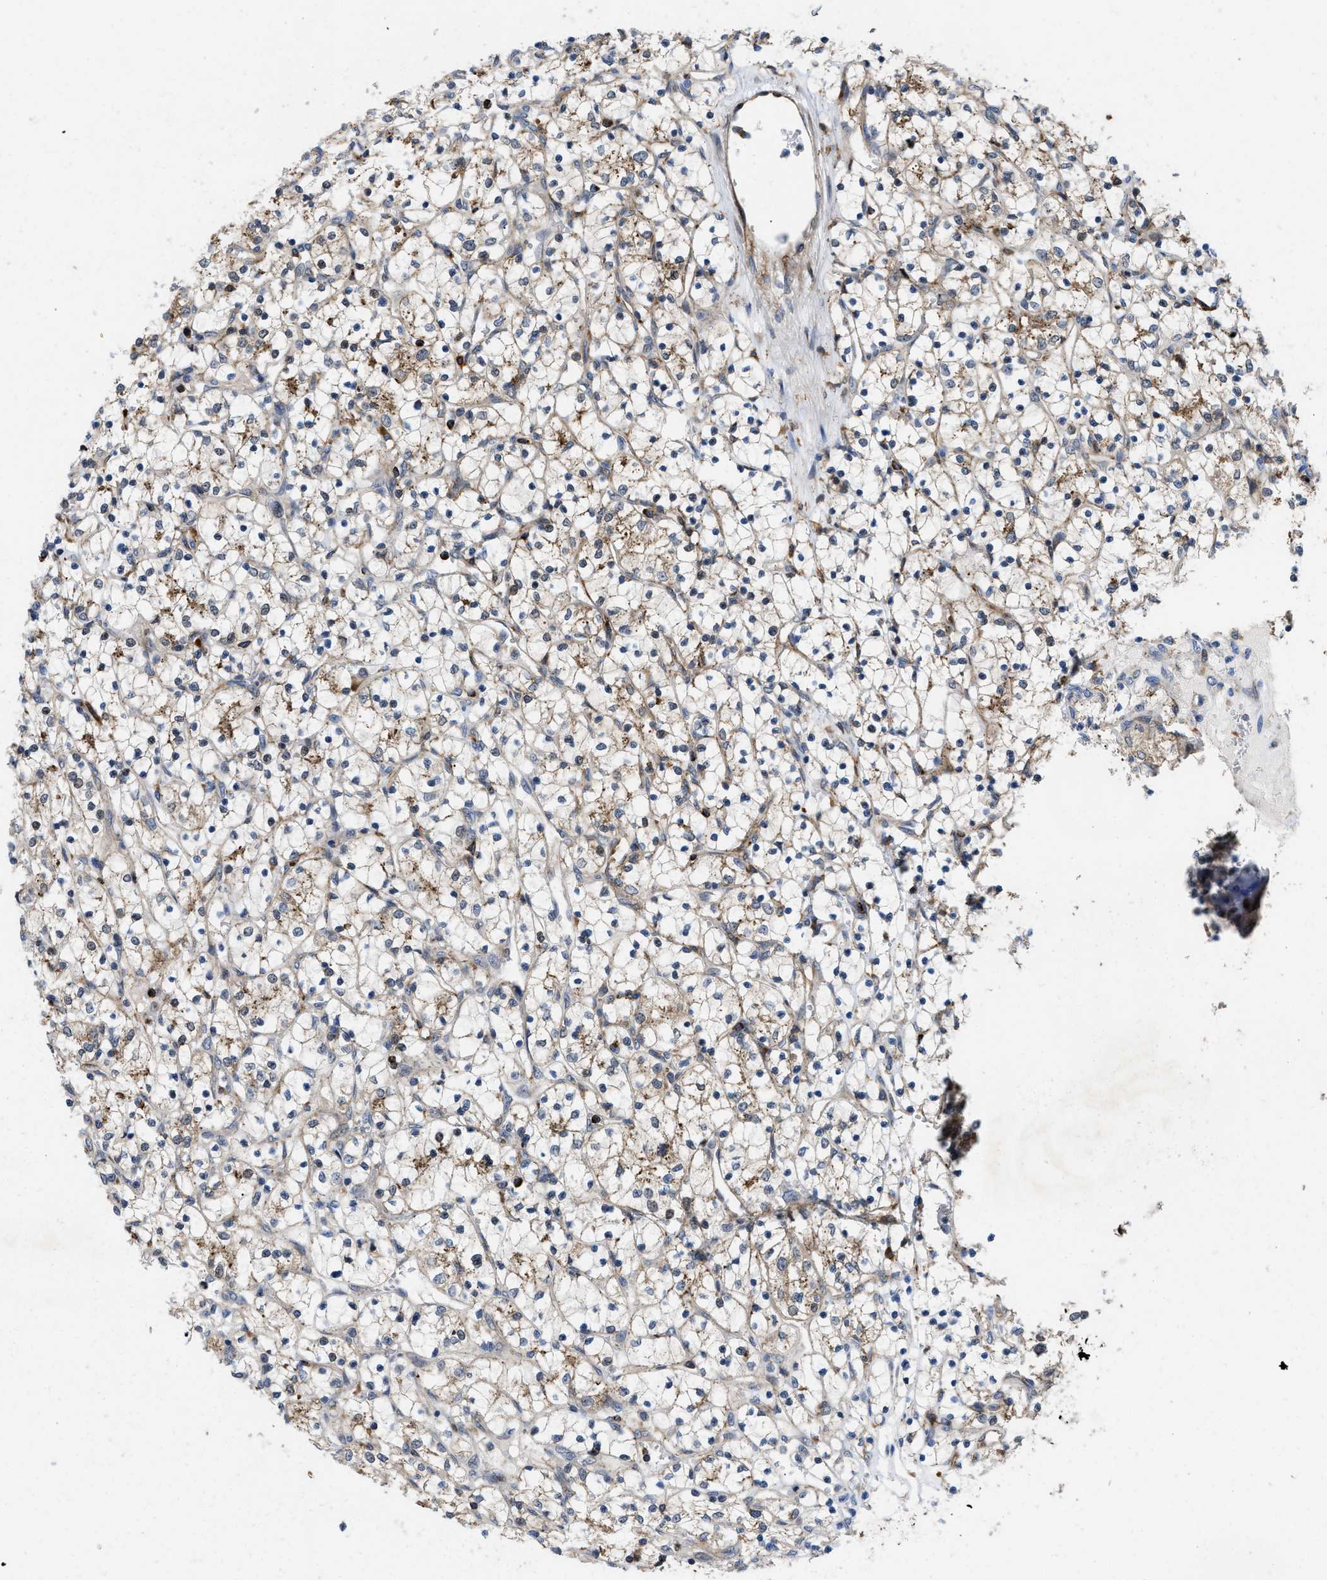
{"staining": {"intensity": "weak", "quantity": ">75%", "location": "cytoplasmic/membranous"}, "tissue": "renal cancer", "cell_type": "Tumor cells", "image_type": "cancer", "snomed": [{"axis": "morphology", "description": "Adenocarcinoma, NOS"}, {"axis": "topography", "description": "Kidney"}], "caption": "IHC micrograph of neoplastic tissue: renal cancer (adenocarcinoma) stained using immunohistochemistry displays low levels of weak protein expression localized specifically in the cytoplasmic/membranous of tumor cells, appearing as a cytoplasmic/membranous brown color.", "gene": "ENPP4", "patient": {"sex": "female", "age": 69}}